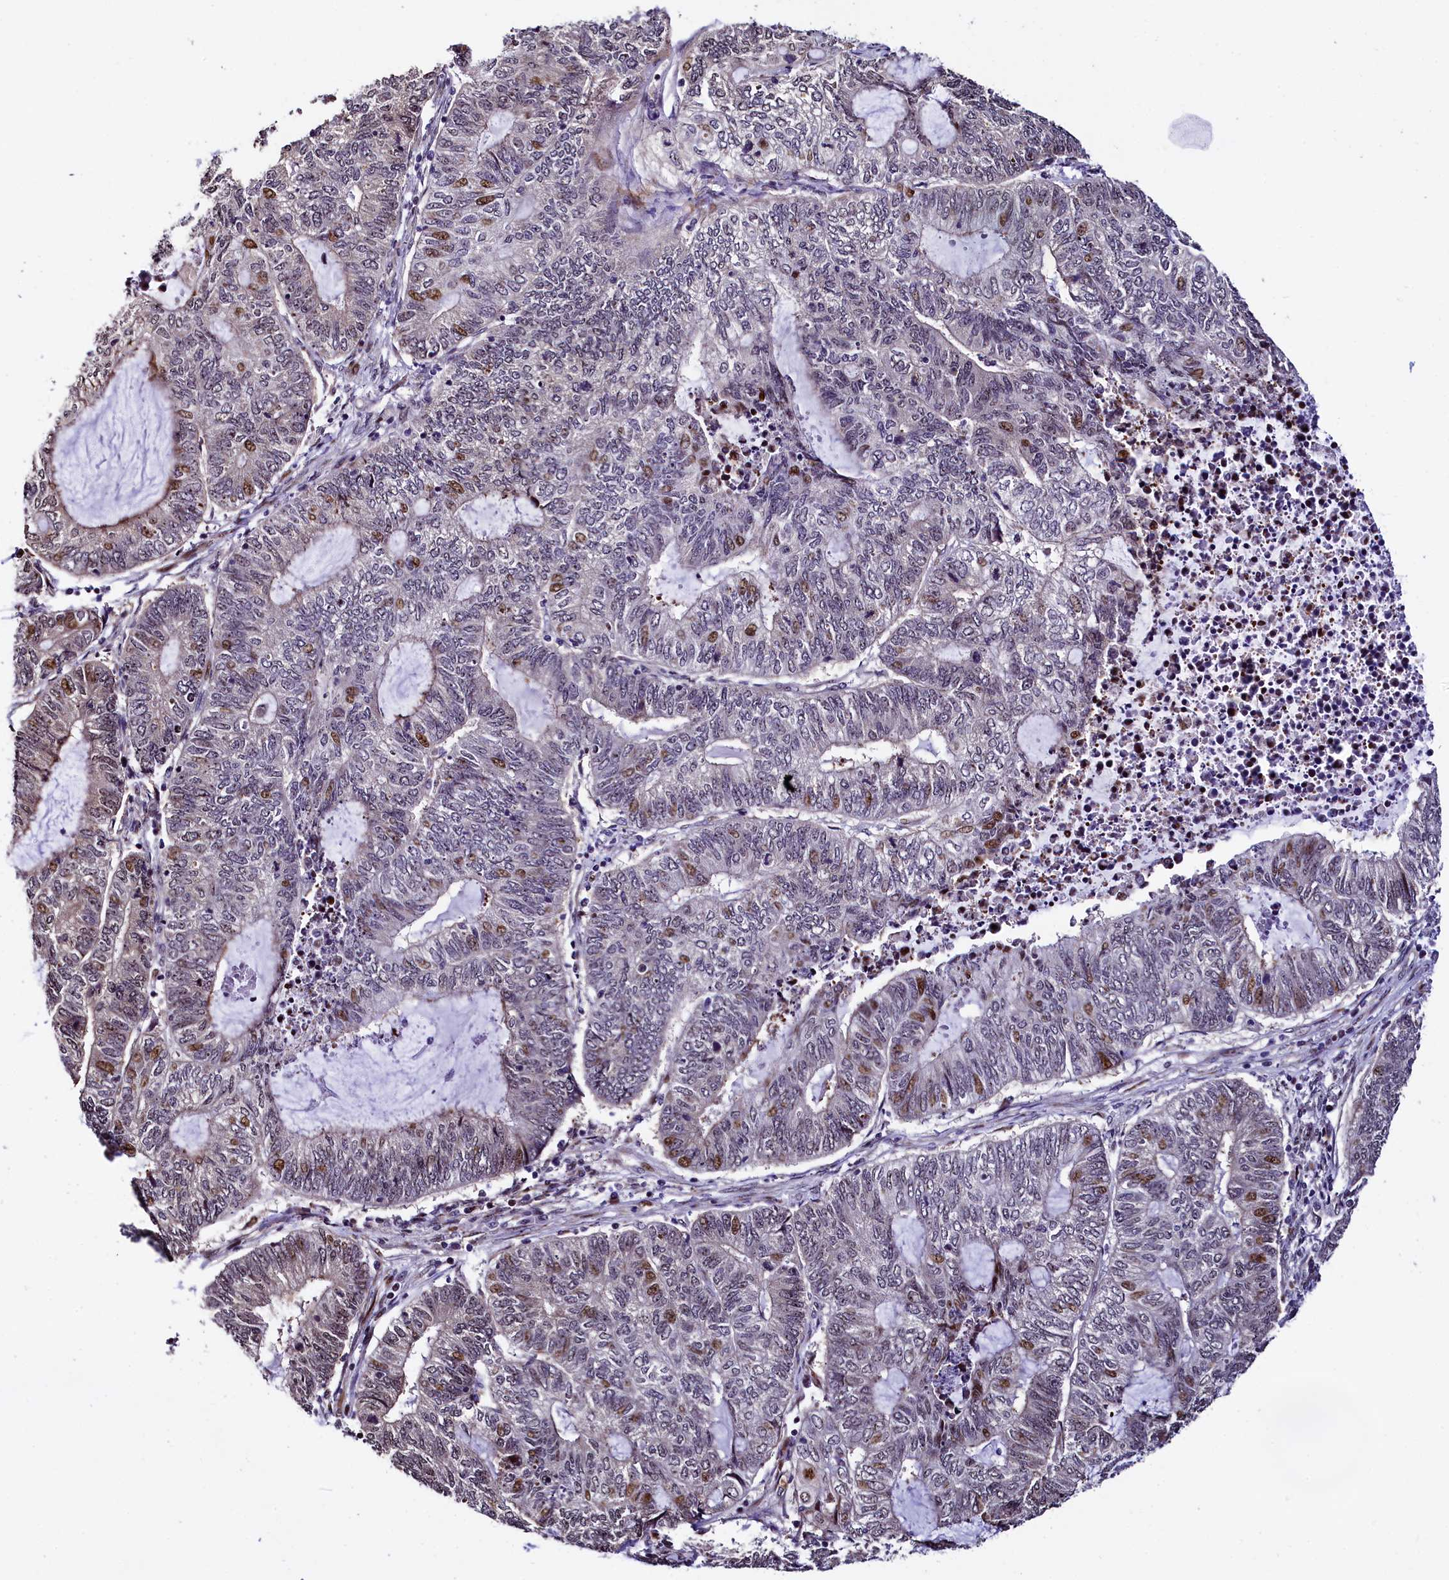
{"staining": {"intensity": "moderate", "quantity": "<25%", "location": "nuclear"}, "tissue": "endometrial cancer", "cell_type": "Tumor cells", "image_type": "cancer", "snomed": [{"axis": "morphology", "description": "Adenocarcinoma, NOS"}, {"axis": "topography", "description": "Uterus"}, {"axis": "topography", "description": "Endometrium"}], "caption": "Immunohistochemistry (IHC) of adenocarcinoma (endometrial) shows low levels of moderate nuclear staining in about <25% of tumor cells. (DAB IHC with brightfield microscopy, high magnification).", "gene": "TRMT112", "patient": {"sex": "female", "age": 70}}